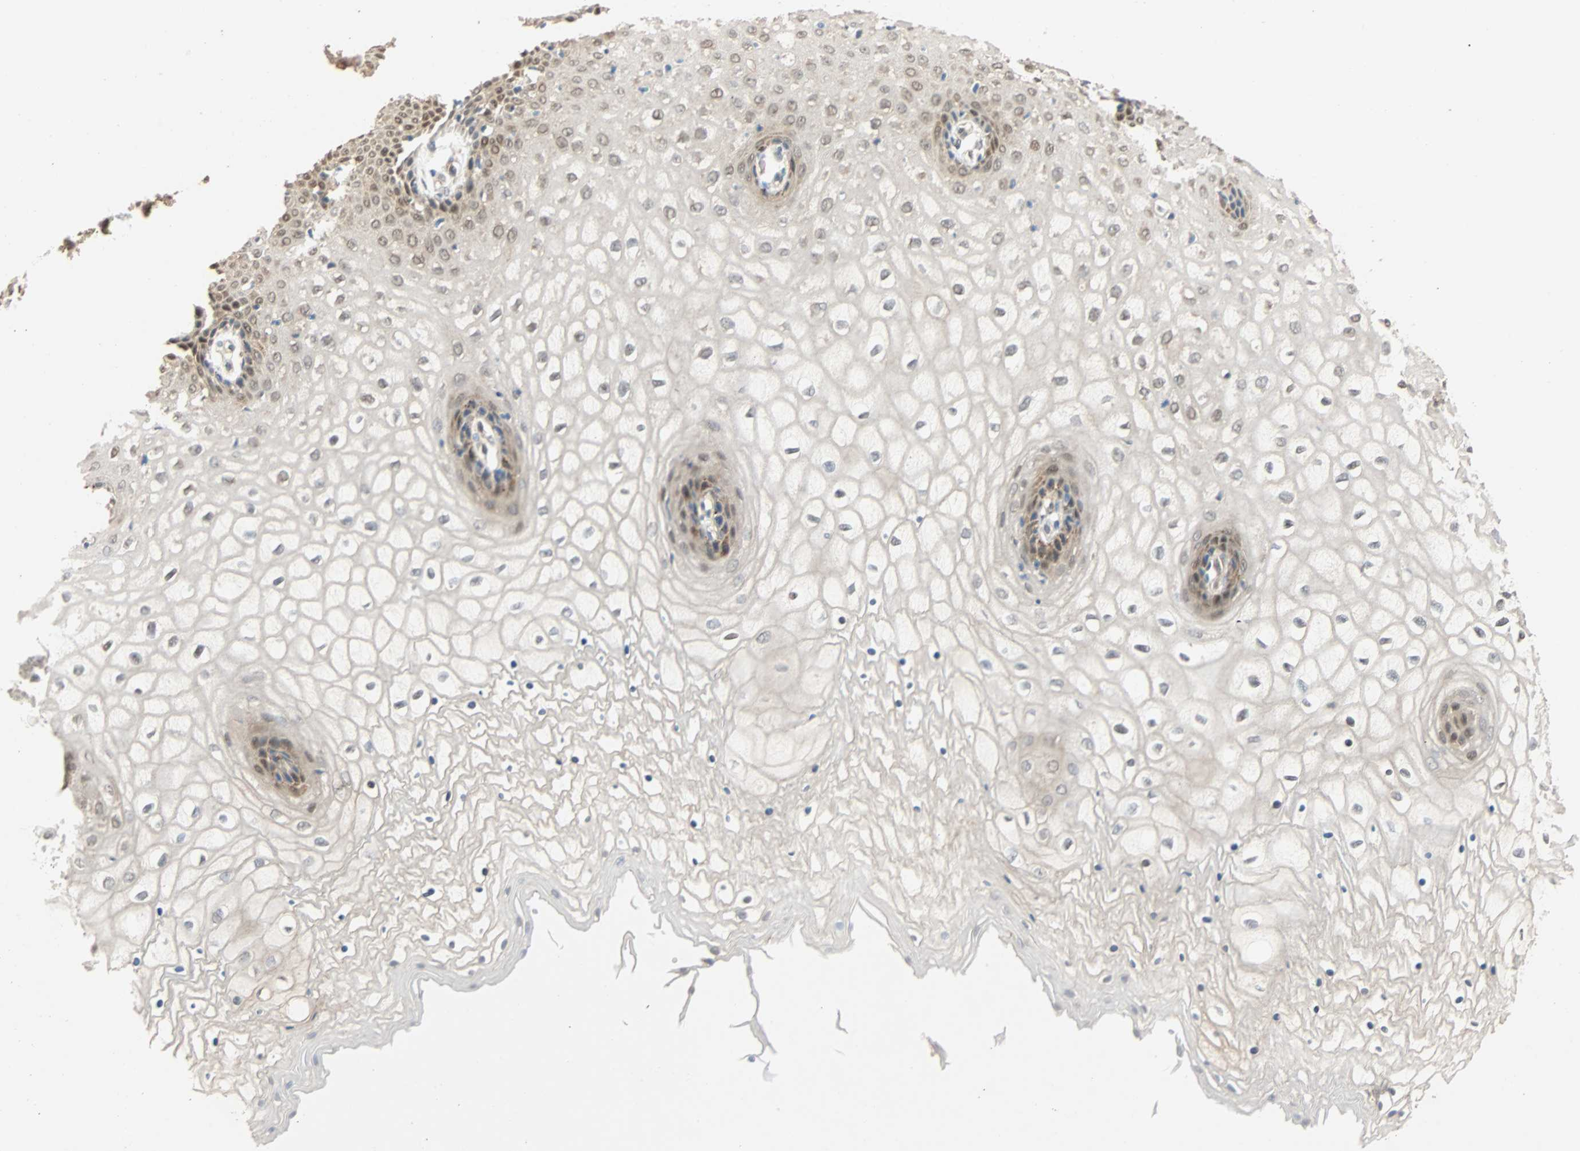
{"staining": {"intensity": "moderate", "quantity": "25%-75%", "location": "cytoplasmic/membranous,nuclear"}, "tissue": "vagina", "cell_type": "Squamous epithelial cells", "image_type": "normal", "snomed": [{"axis": "morphology", "description": "Normal tissue, NOS"}, {"axis": "topography", "description": "Vagina"}], "caption": "Squamous epithelial cells demonstrate medium levels of moderate cytoplasmic/membranous,nuclear expression in about 25%-75% of cells in benign human vagina.", "gene": "QSER1", "patient": {"sex": "female", "age": 34}}